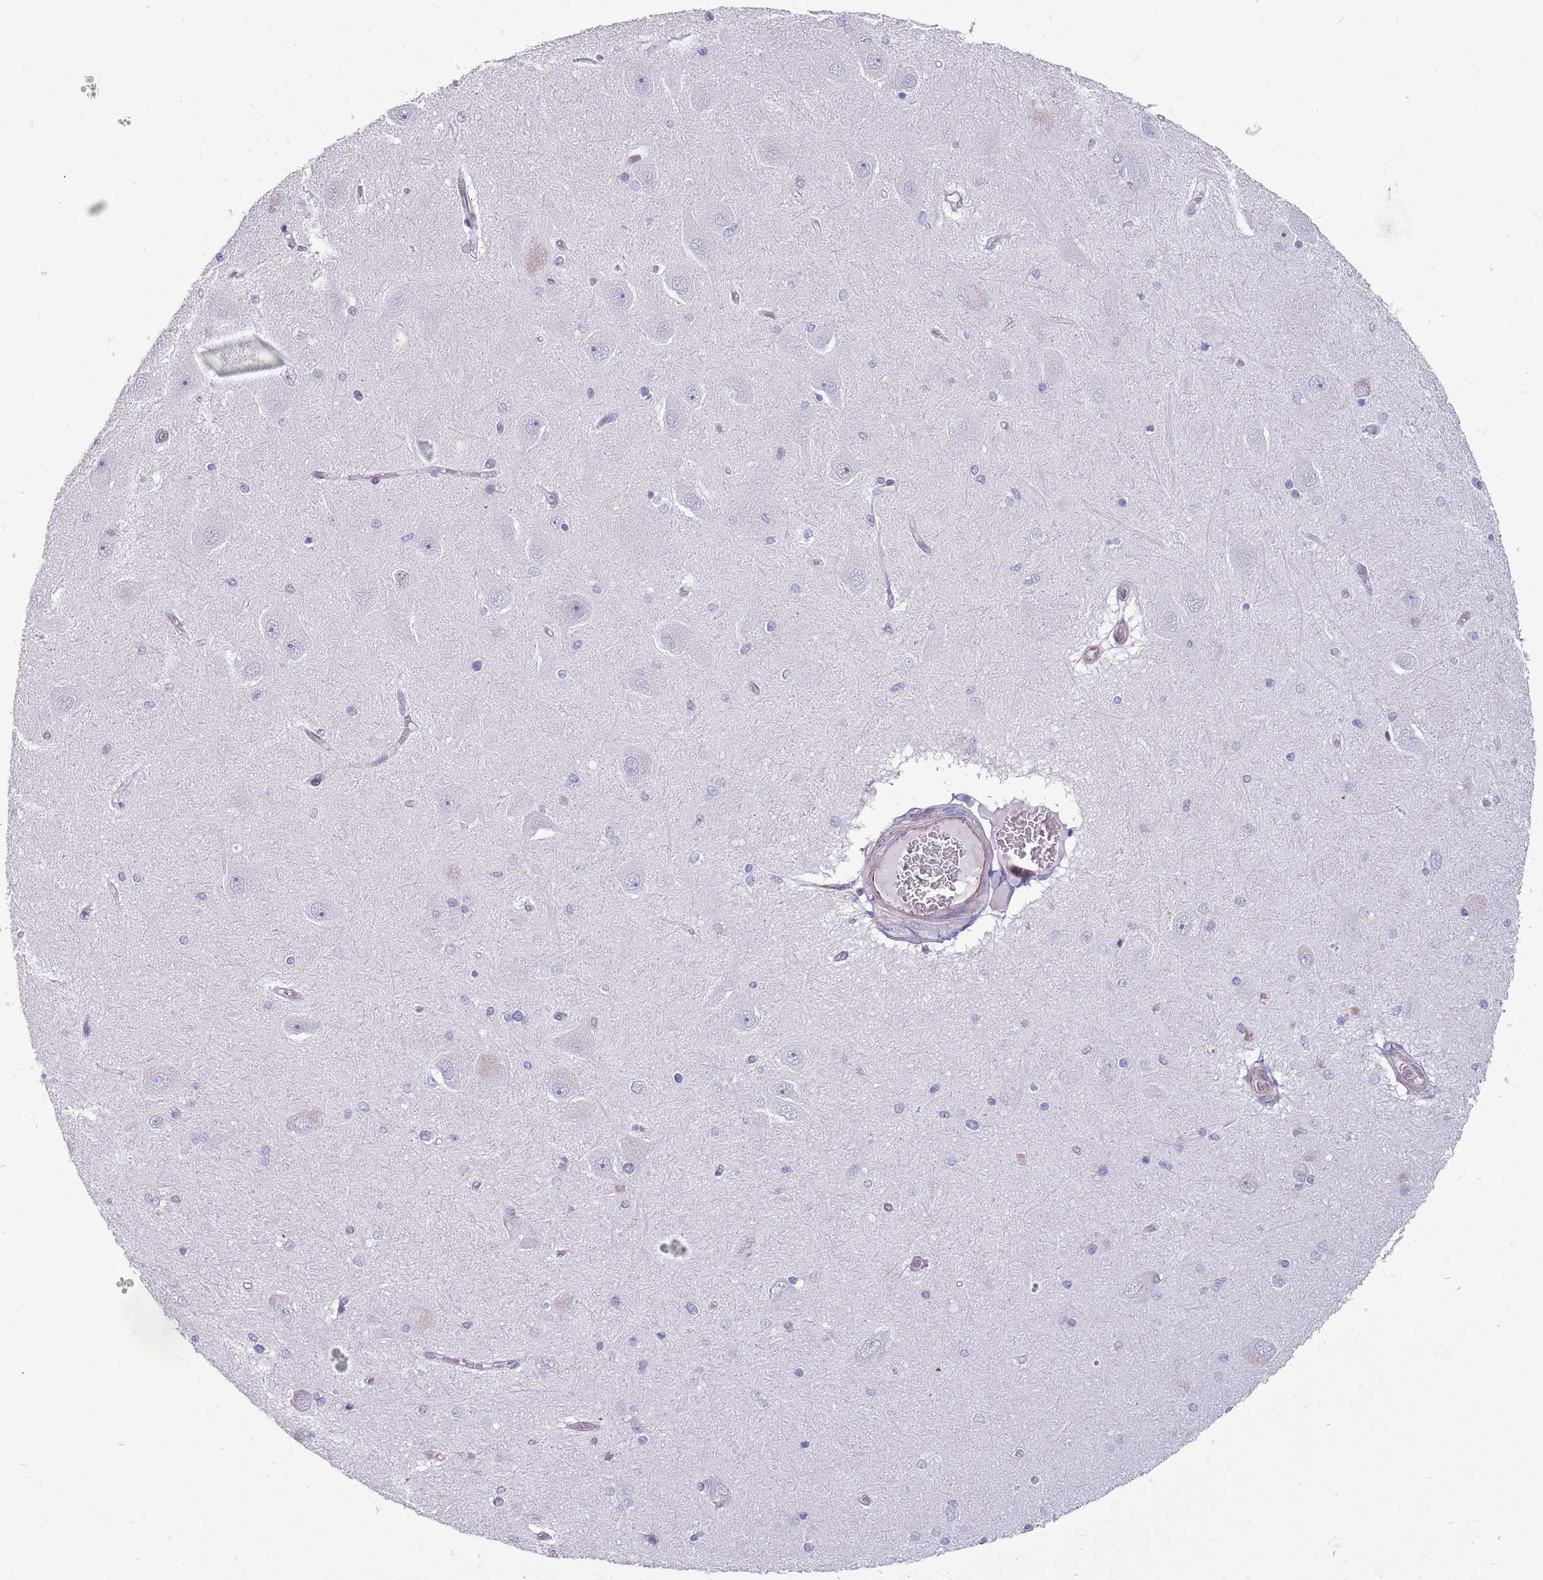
{"staining": {"intensity": "negative", "quantity": "none", "location": "none"}, "tissue": "hippocampus", "cell_type": "Glial cells", "image_type": "normal", "snomed": [{"axis": "morphology", "description": "Normal tissue, NOS"}, {"axis": "topography", "description": "Hippocampus"}], "caption": "Glial cells are negative for protein expression in benign human hippocampus. Brightfield microscopy of immunohistochemistry (IHC) stained with DAB (brown) and hematoxylin (blue), captured at high magnification.", "gene": "ENSG00000271254", "patient": {"sex": "female", "age": 54}}